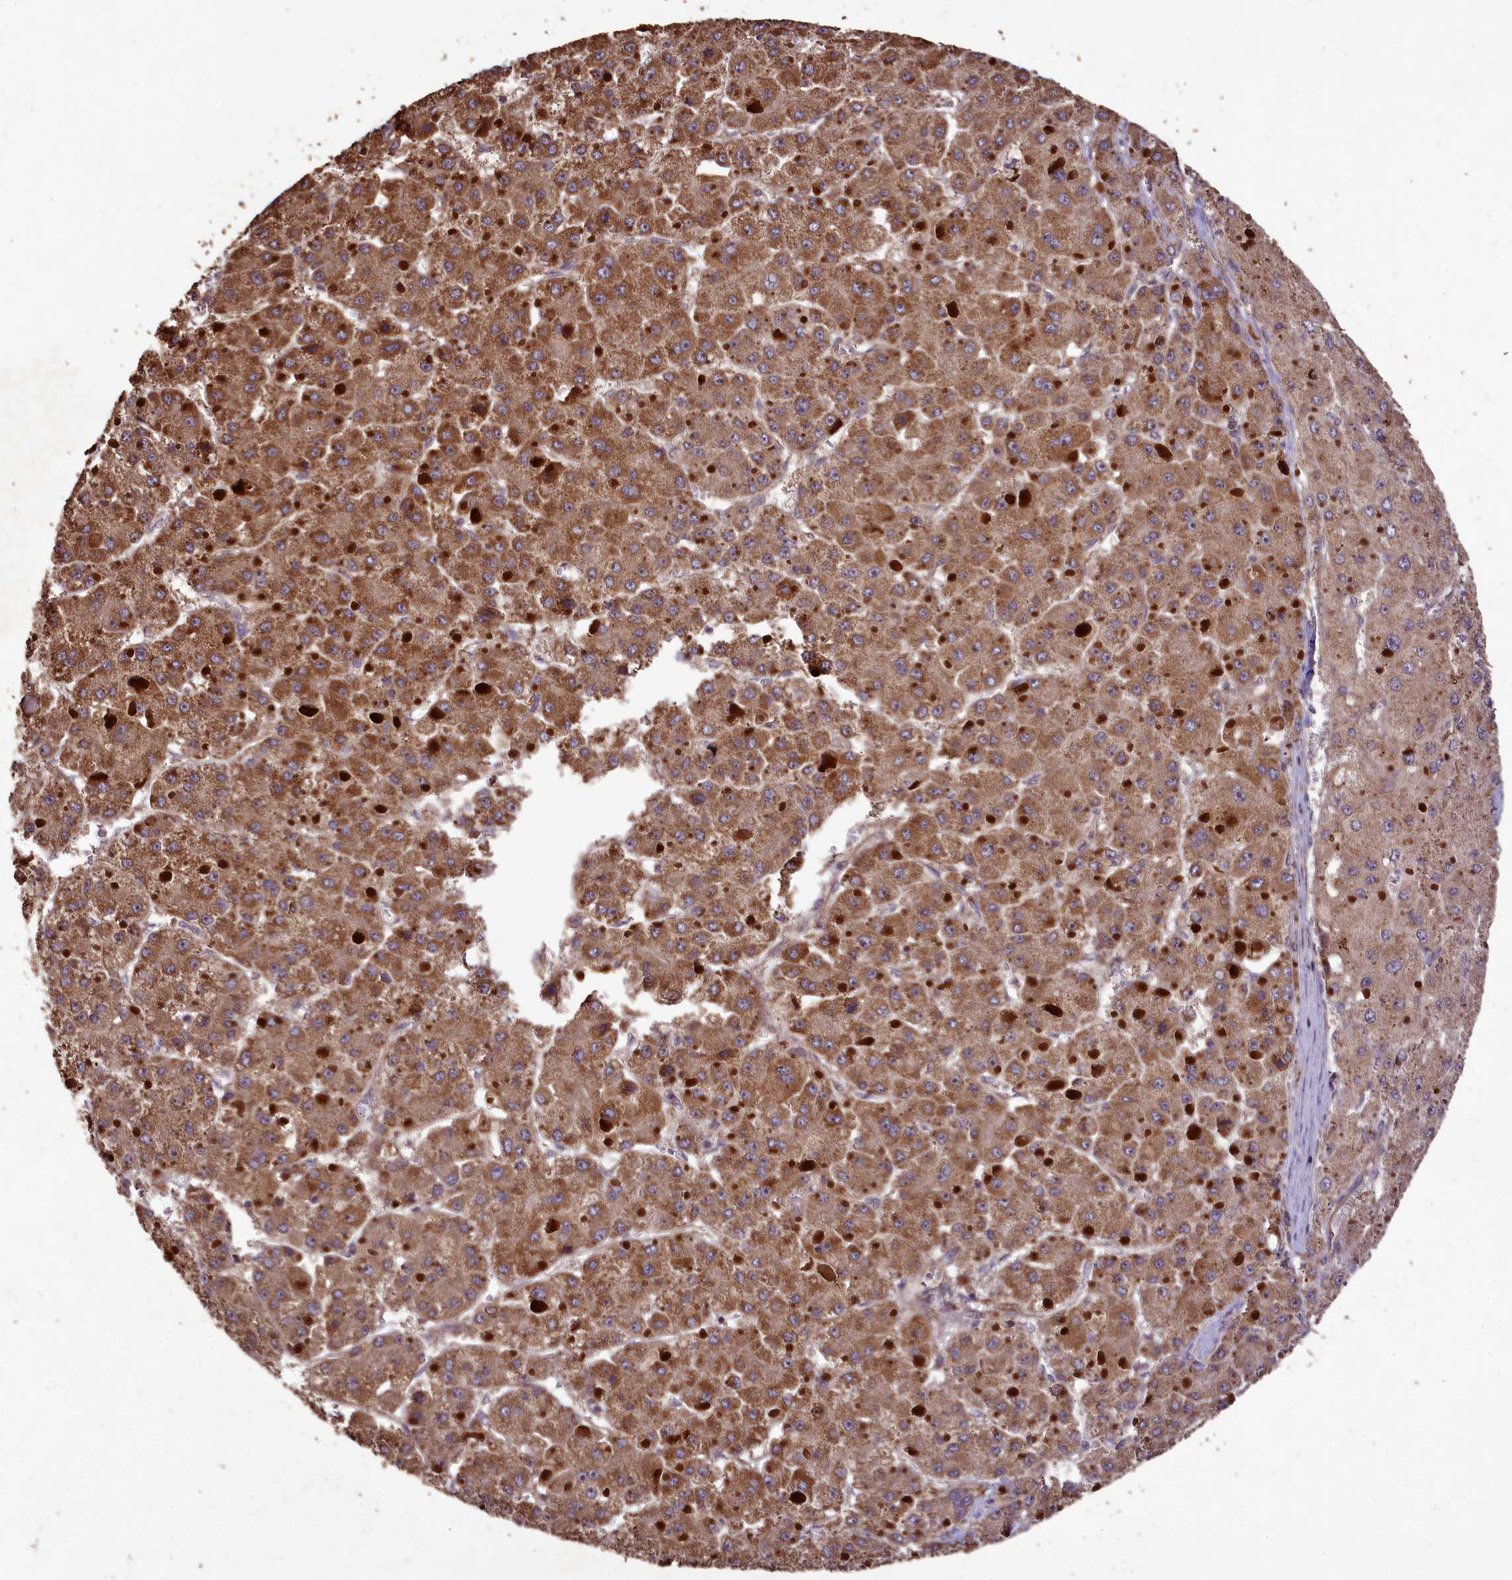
{"staining": {"intensity": "moderate", "quantity": ">75%", "location": "cytoplasmic/membranous"}, "tissue": "liver cancer", "cell_type": "Tumor cells", "image_type": "cancer", "snomed": [{"axis": "morphology", "description": "Carcinoma, Hepatocellular, NOS"}, {"axis": "topography", "description": "Liver"}], "caption": "Immunohistochemical staining of human liver cancer demonstrates medium levels of moderate cytoplasmic/membranous positivity in approximately >75% of tumor cells.", "gene": "TTLL10", "patient": {"sex": "female", "age": 73}}